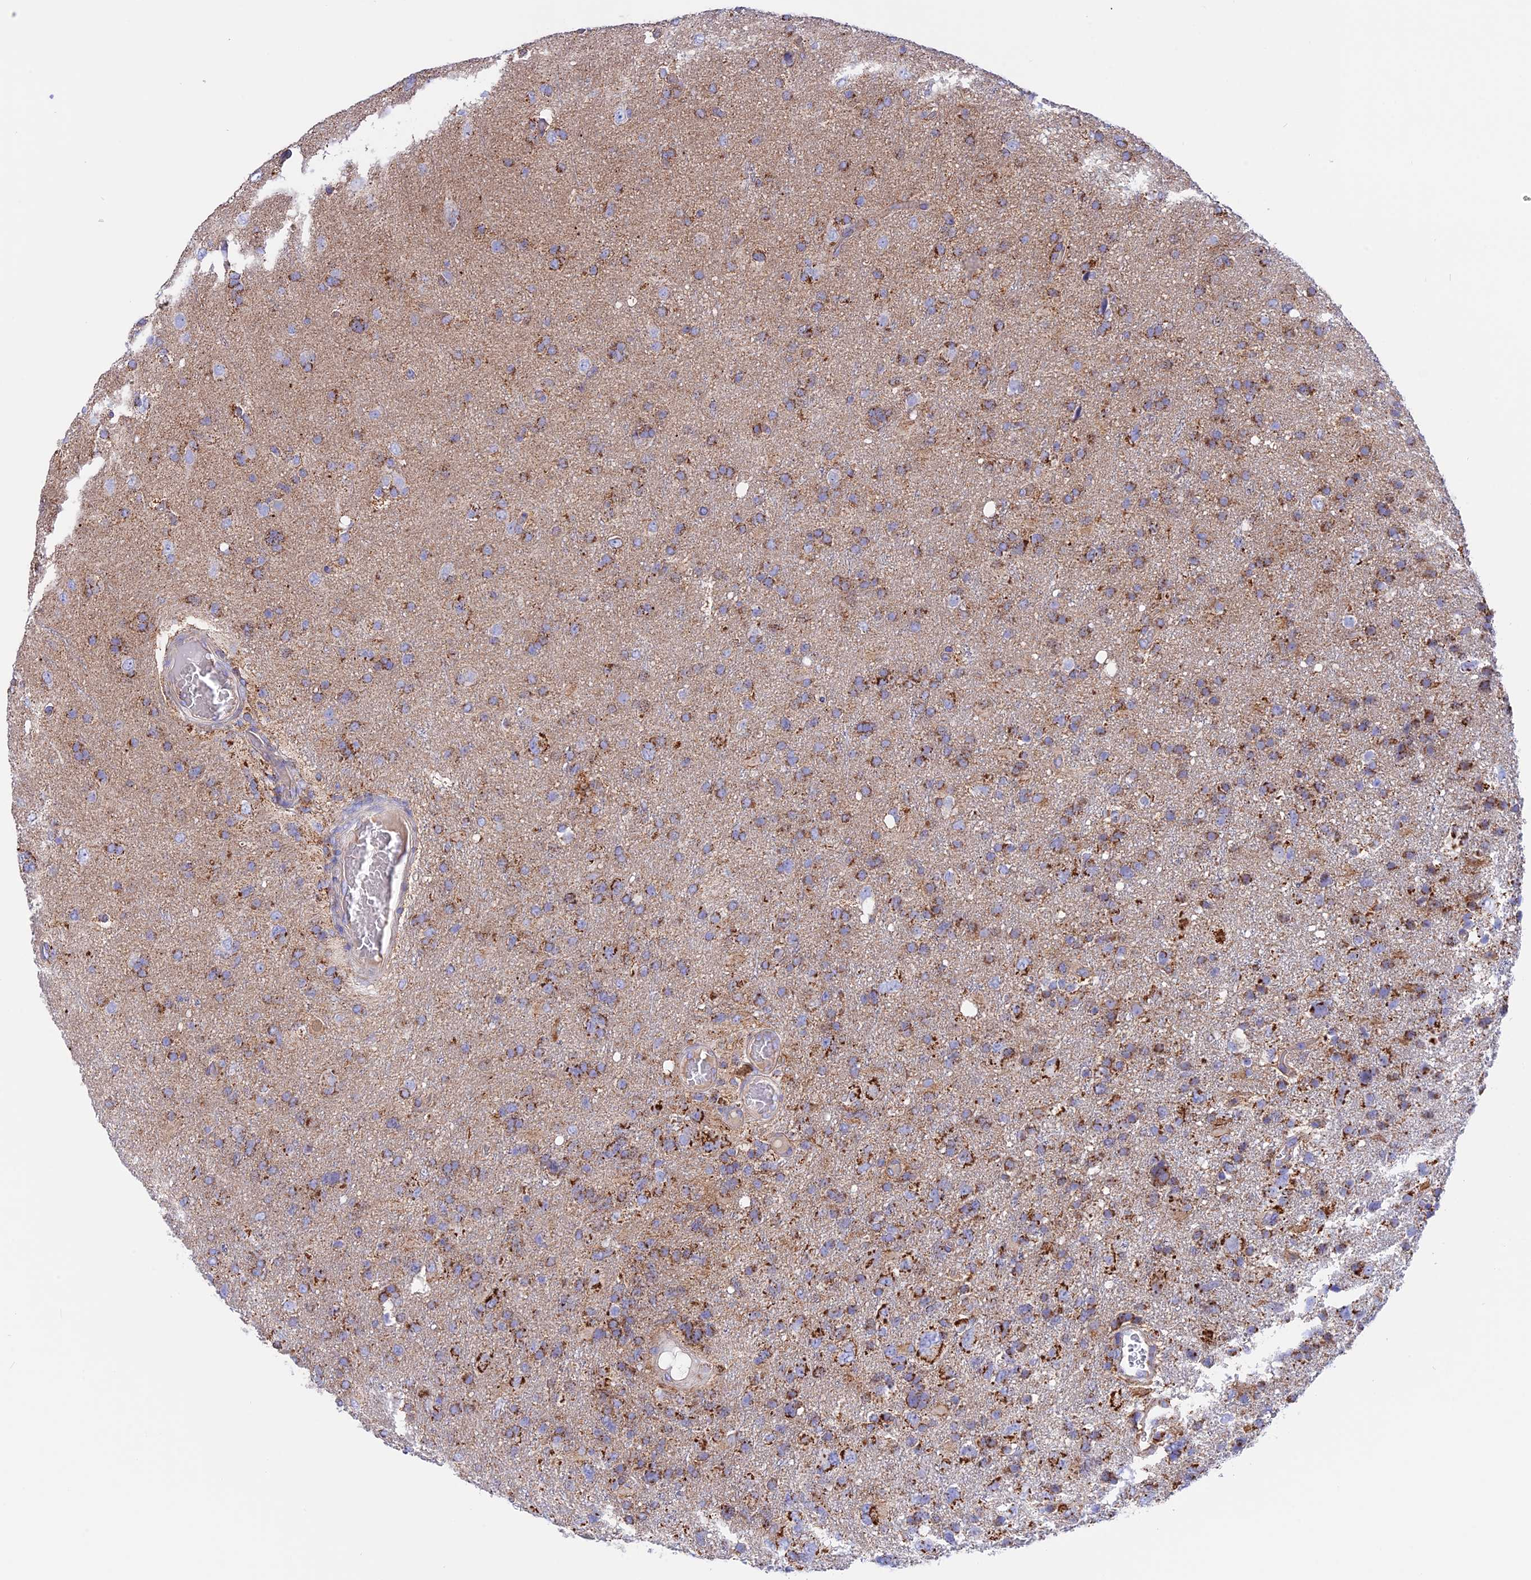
{"staining": {"intensity": "moderate", "quantity": ">75%", "location": "cytoplasmic/membranous"}, "tissue": "glioma", "cell_type": "Tumor cells", "image_type": "cancer", "snomed": [{"axis": "morphology", "description": "Glioma, malignant, High grade"}, {"axis": "topography", "description": "Brain"}], "caption": "About >75% of tumor cells in human glioma reveal moderate cytoplasmic/membranous protein expression as visualized by brown immunohistochemical staining.", "gene": "GCDH", "patient": {"sex": "male", "age": 61}}